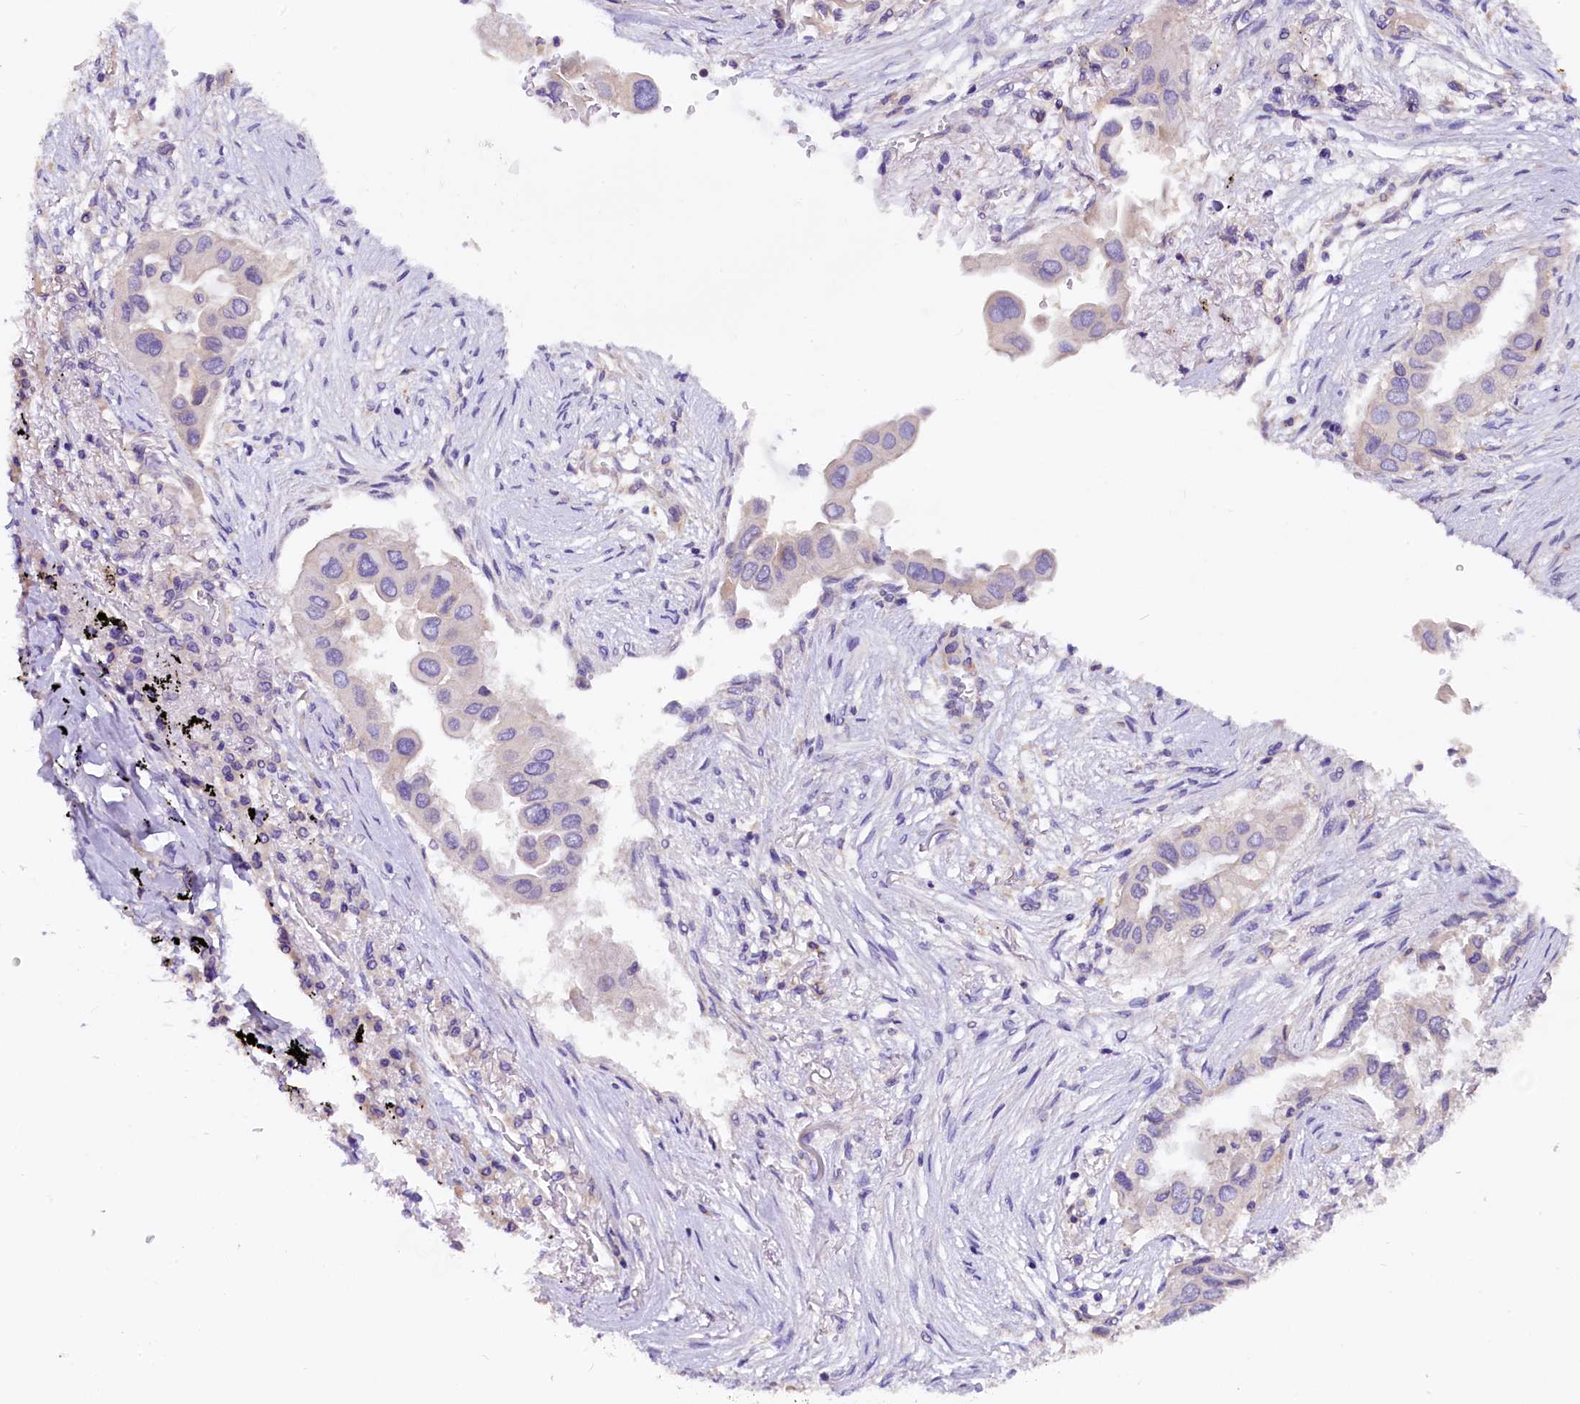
{"staining": {"intensity": "negative", "quantity": "none", "location": "none"}, "tissue": "lung cancer", "cell_type": "Tumor cells", "image_type": "cancer", "snomed": [{"axis": "morphology", "description": "Adenocarcinoma, NOS"}, {"axis": "topography", "description": "Lung"}], "caption": "Image shows no significant protein expression in tumor cells of lung cancer (adenocarcinoma).", "gene": "AP3B2", "patient": {"sex": "female", "age": 76}}